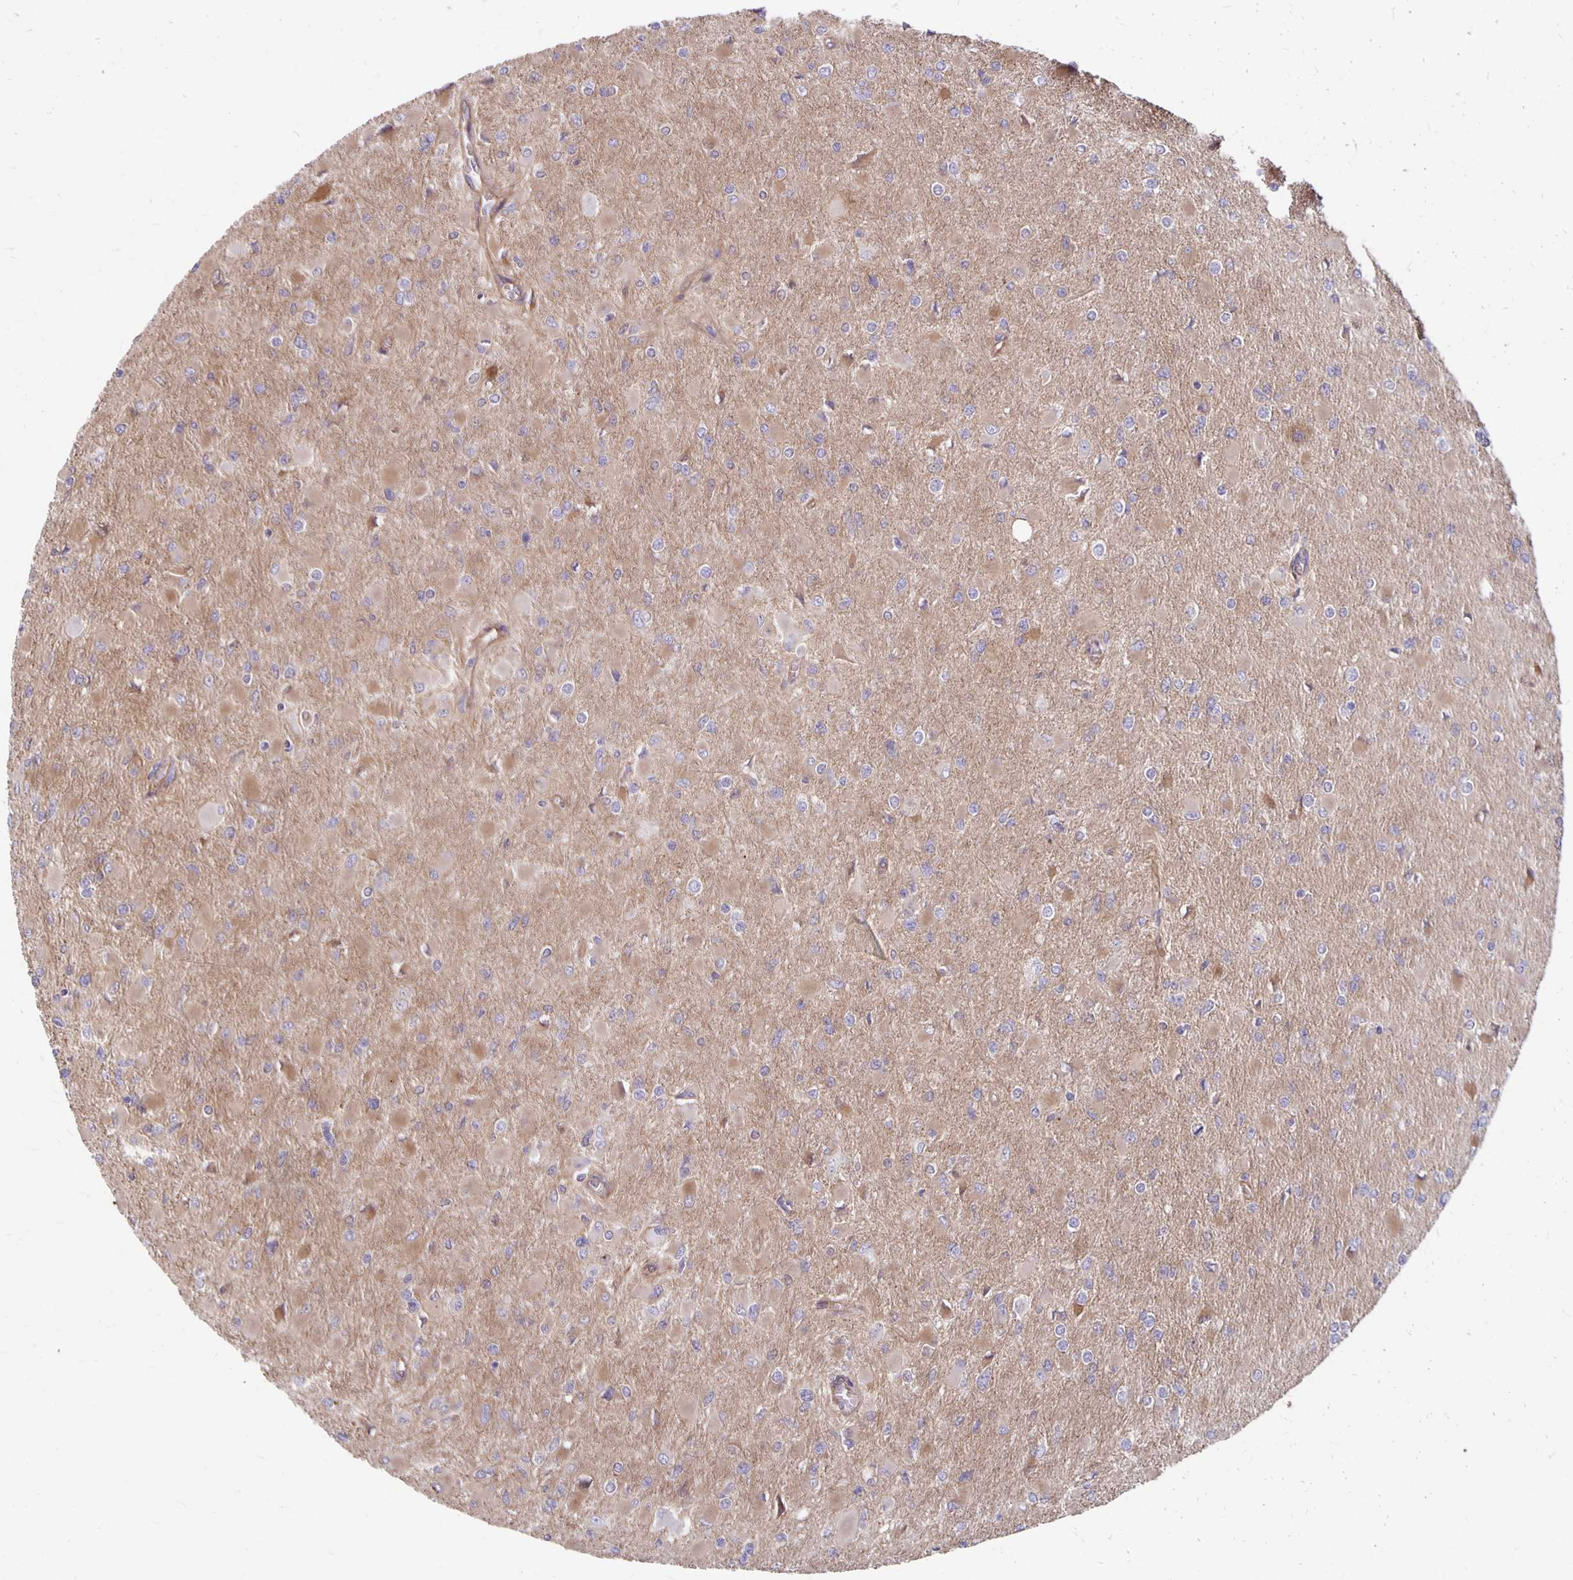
{"staining": {"intensity": "moderate", "quantity": "<25%", "location": "cytoplasmic/membranous"}, "tissue": "glioma", "cell_type": "Tumor cells", "image_type": "cancer", "snomed": [{"axis": "morphology", "description": "Glioma, malignant, High grade"}, {"axis": "topography", "description": "Cerebral cortex"}], "caption": "IHC (DAB (3,3'-diaminobenzidine)) staining of malignant glioma (high-grade) demonstrates moderate cytoplasmic/membranous protein staining in approximately <25% of tumor cells.", "gene": "PPP1R3E", "patient": {"sex": "female", "age": 36}}